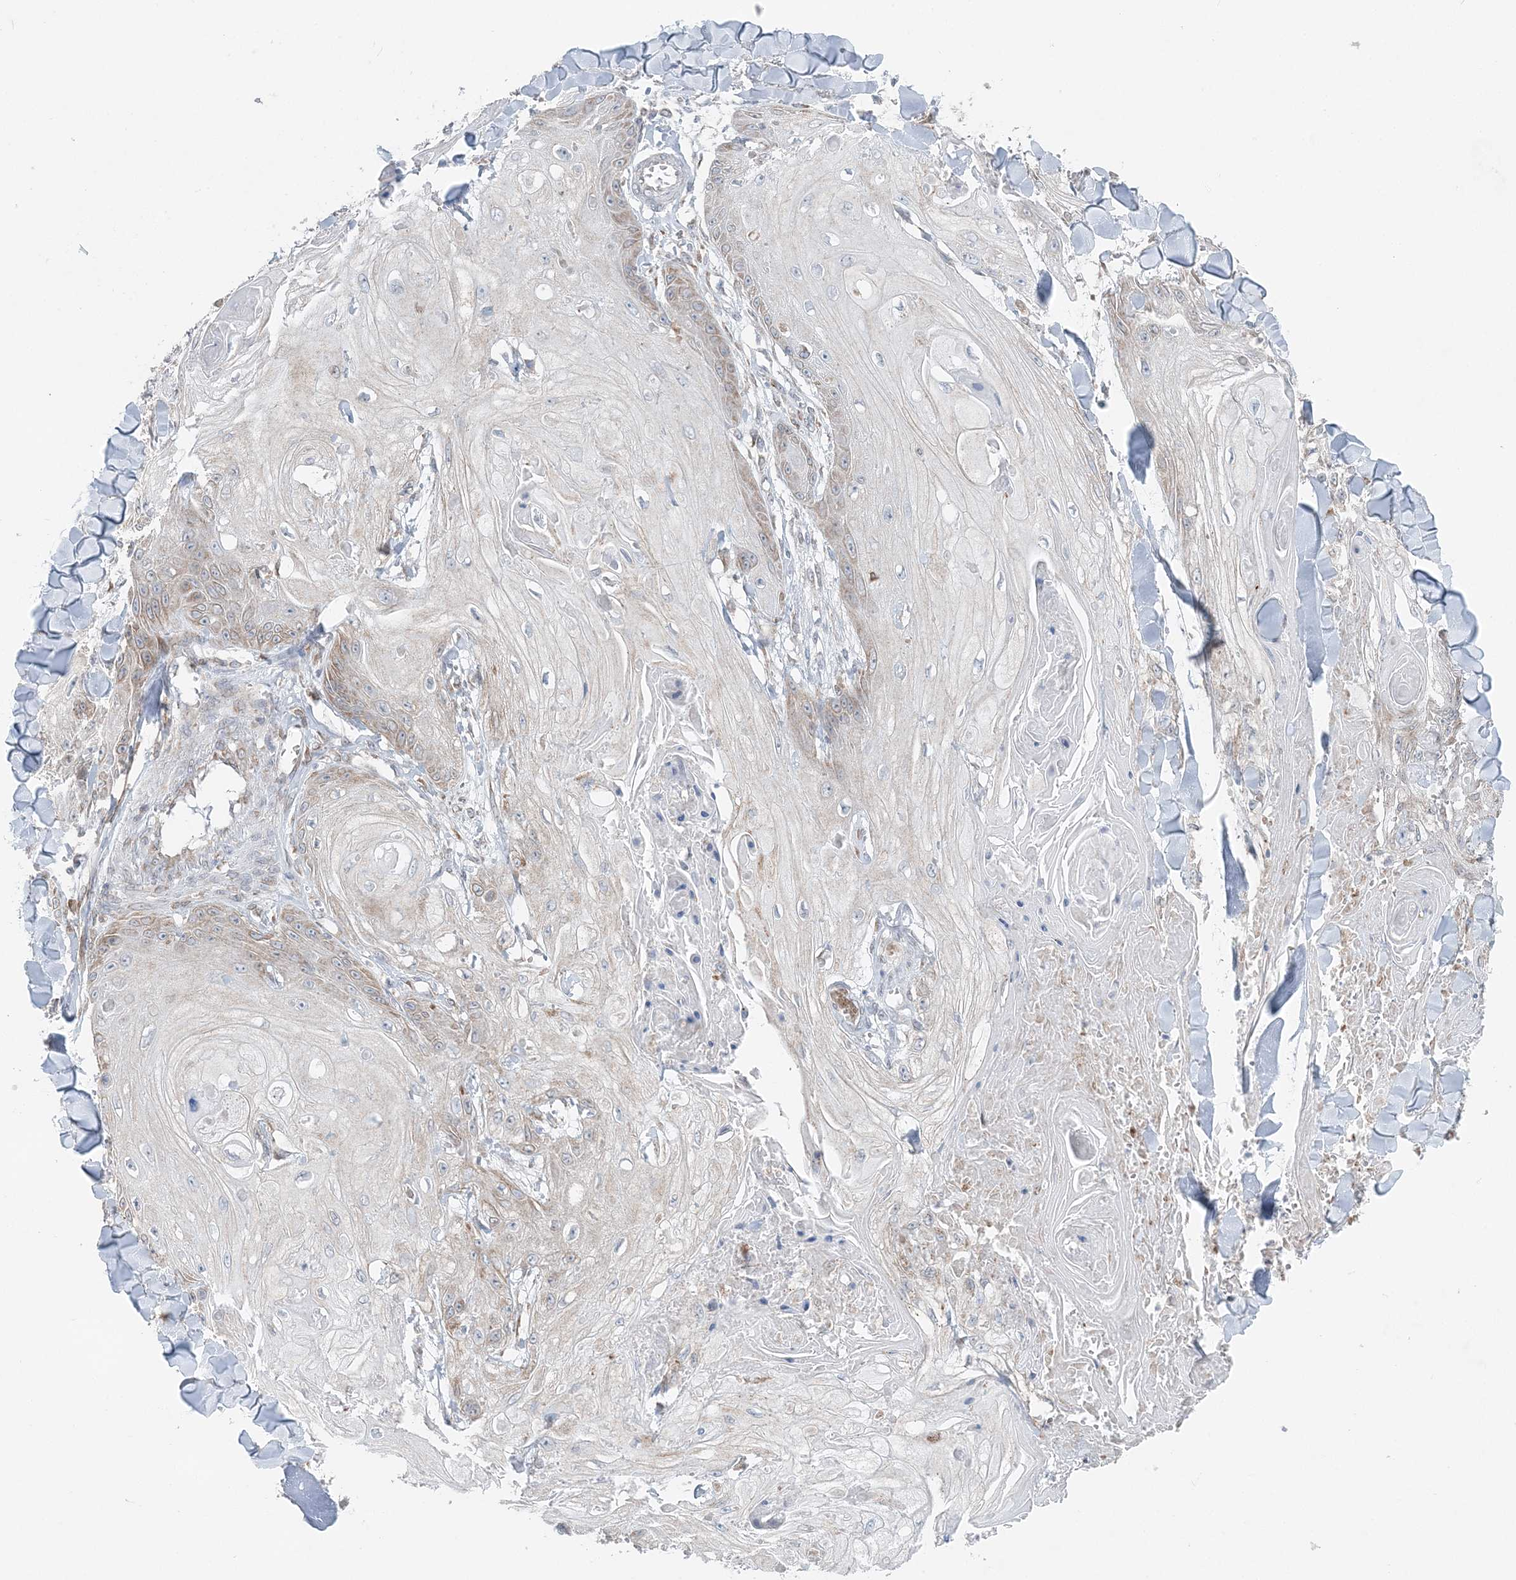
{"staining": {"intensity": "weak", "quantity": "<25%", "location": "cytoplasmic/membranous"}, "tissue": "skin cancer", "cell_type": "Tumor cells", "image_type": "cancer", "snomed": [{"axis": "morphology", "description": "Squamous cell carcinoma, NOS"}, {"axis": "topography", "description": "Skin"}], "caption": "DAB immunohistochemical staining of human squamous cell carcinoma (skin) reveals no significant positivity in tumor cells.", "gene": "TMED10", "patient": {"sex": "male", "age": 74}}